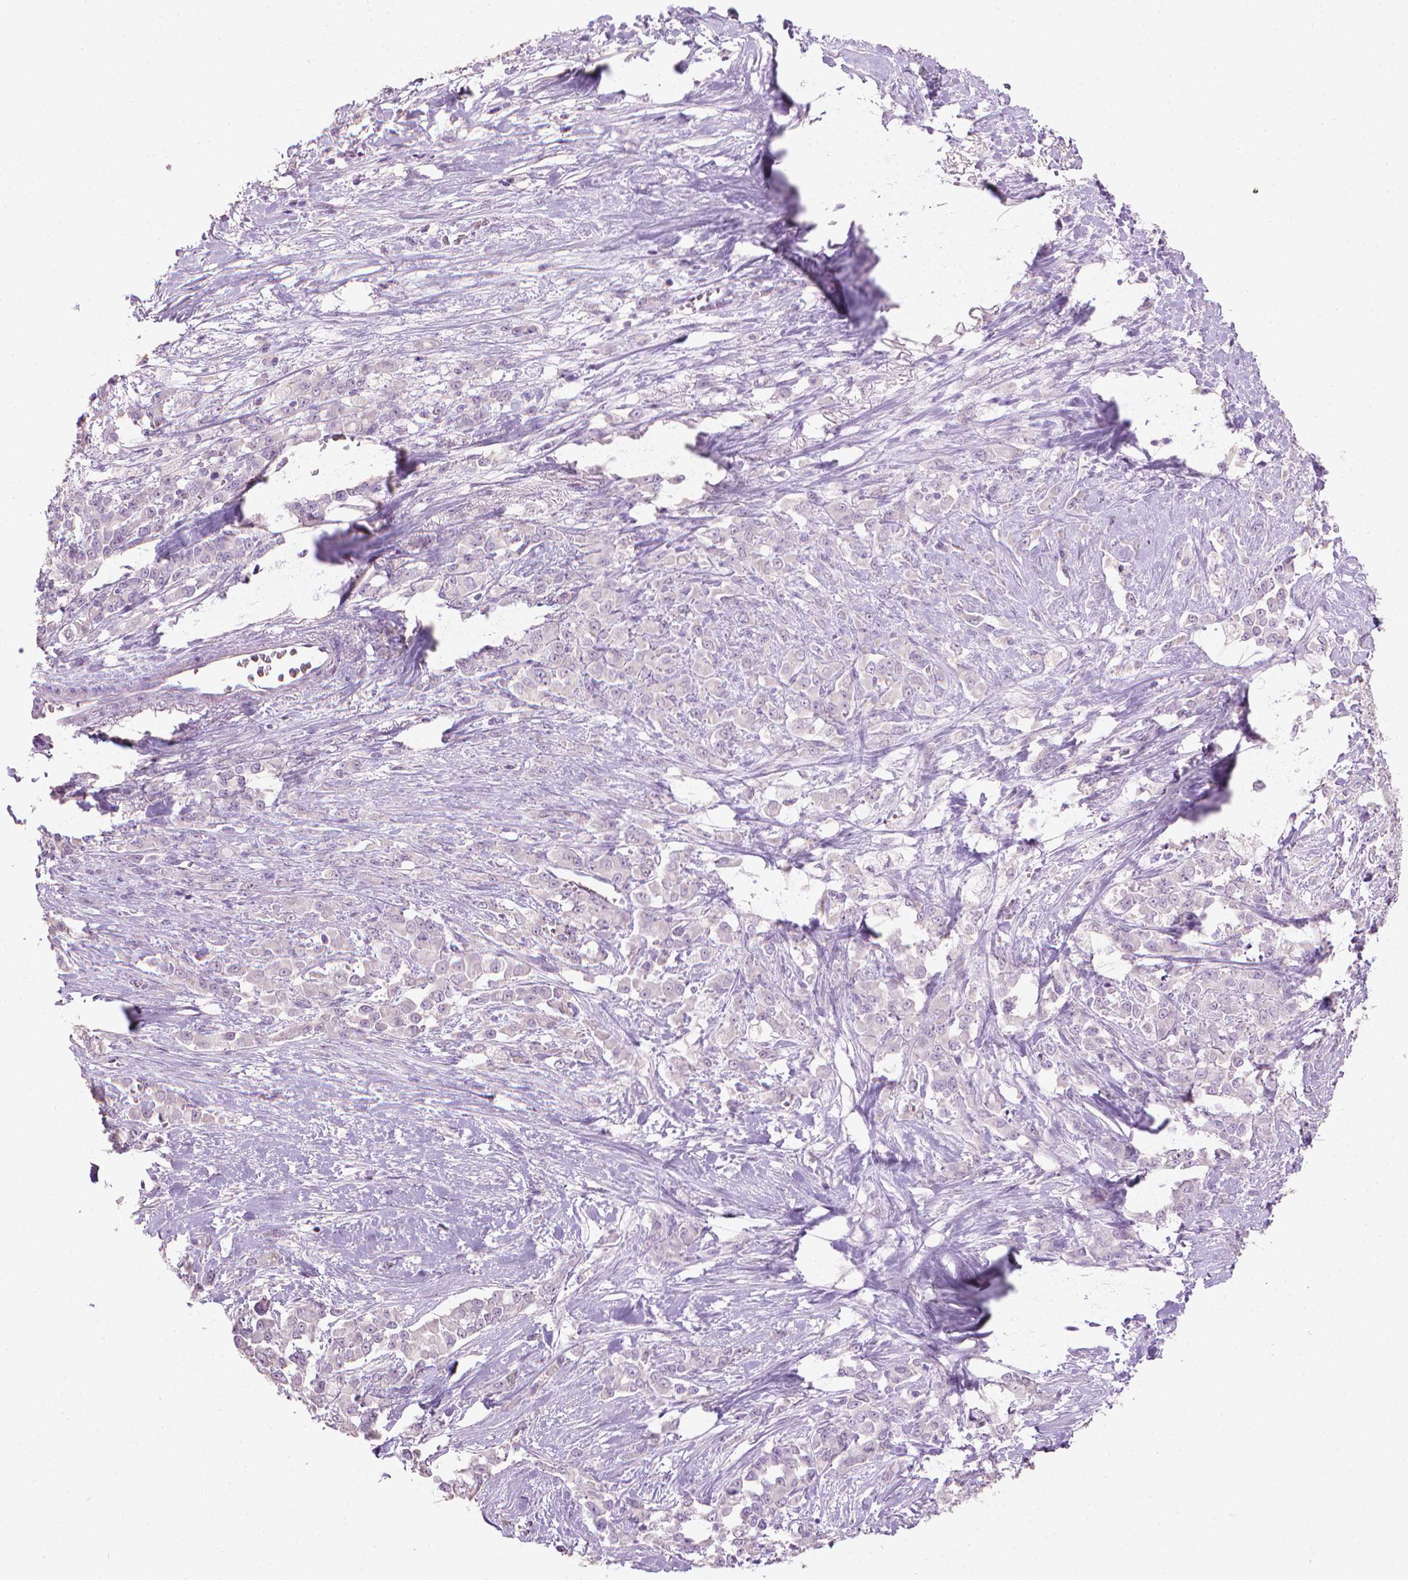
{"staining": {"intensity": "negative", "quantity": "none", "location": "none"}, "tissue": "stomach cancer", "cell_type": "Tumor cells", "image_type": "cancer", "snomed": [{"axis": "morphology", "description": "Adenocarcinoma, NOS"}, {"axis": "topography", "description": "Stomach"}], "caption": "DAB immunohistochemical staining of stomach cancer (adenocarcinoma) demonstrates no significant positivity in tumor cells. (Stains: DAB (3,3'-diaminobenzidine) immunohistochemistry (IHC) with hematoxylin counter stain, Microscopy: brightfield microscopy at high magnification).", "gene": "MLANA", "patient": {"sex": "female", "age": 76}}